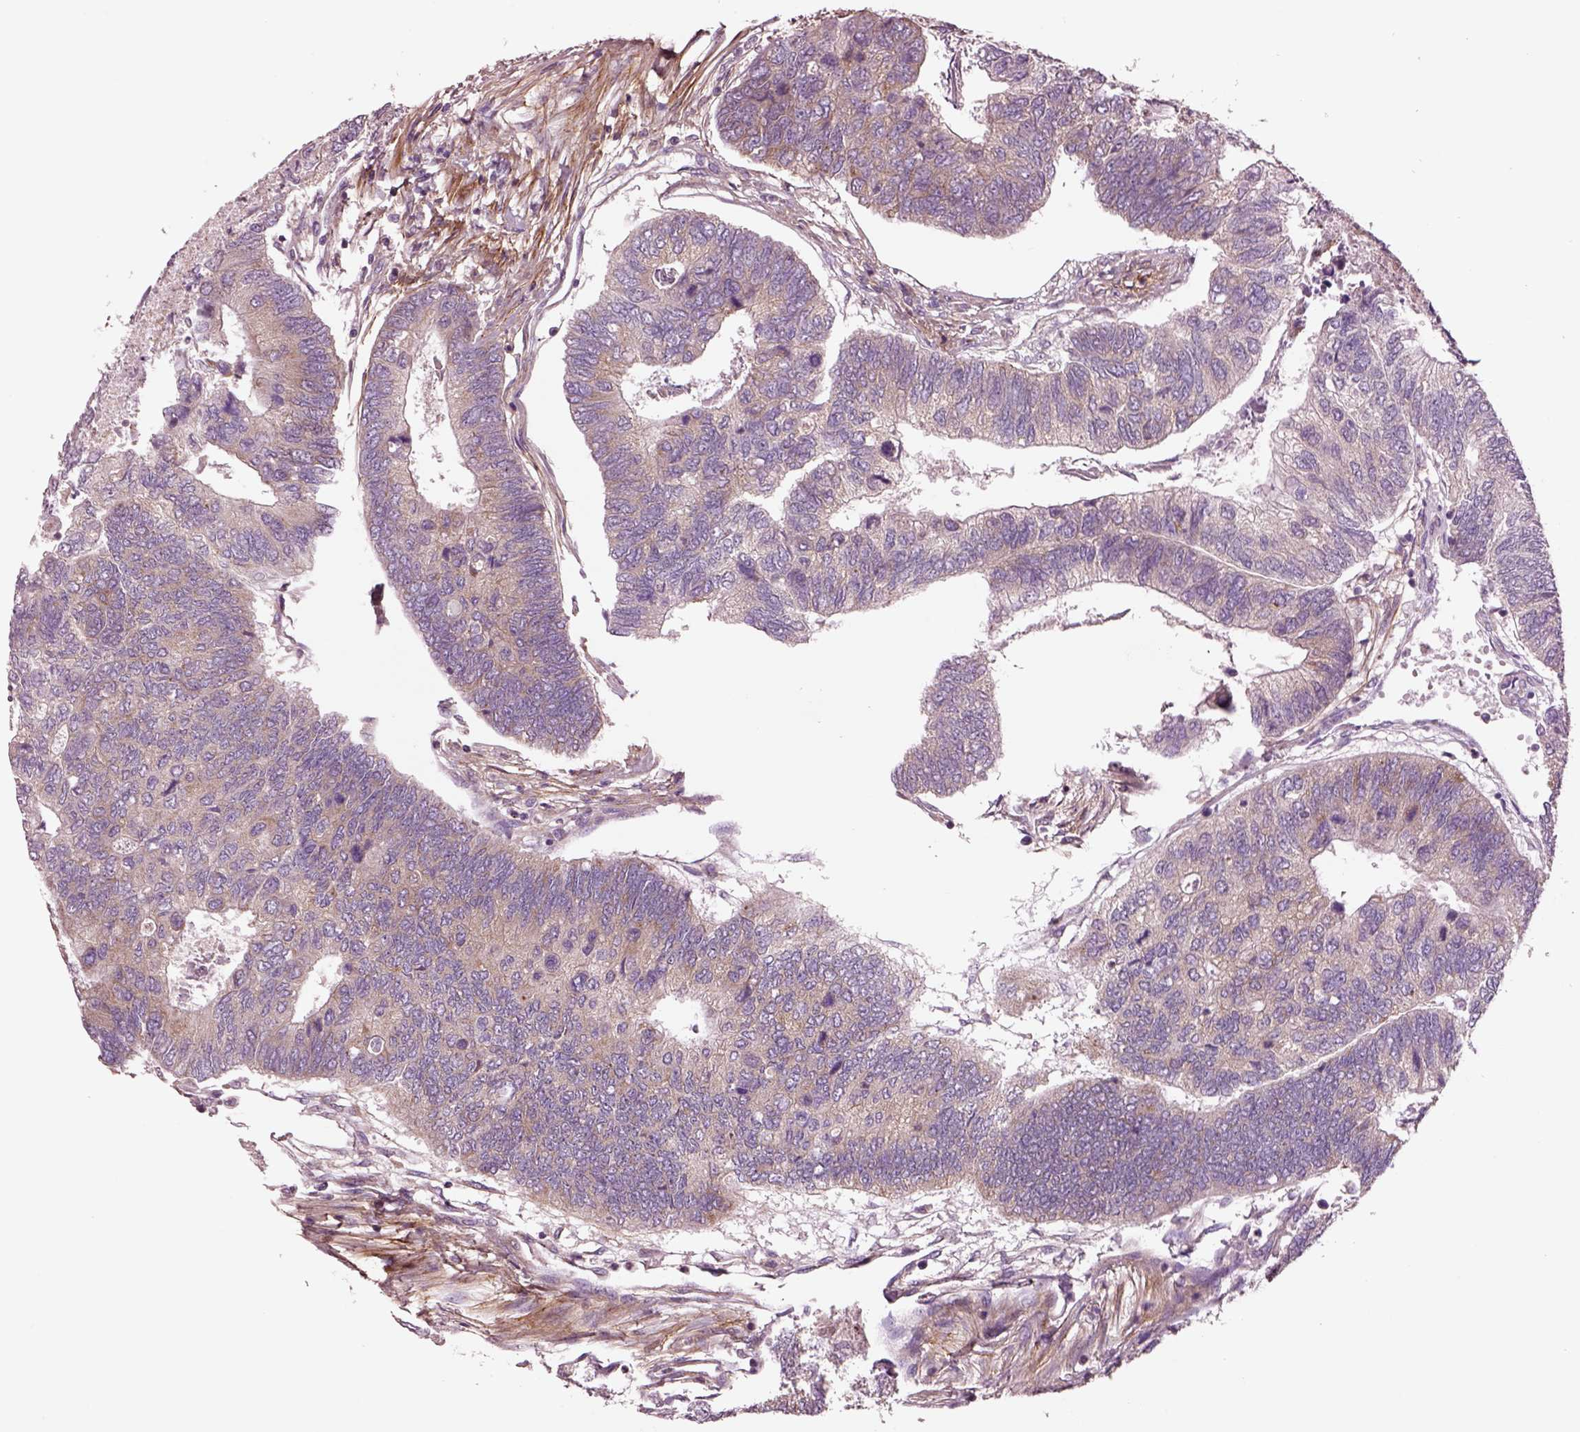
{"staining": {"intensity": "moderate", "quantity": "<25%", "location": "cytoplasmic/membranous"}, "tissue": "colorectal cancer", "cell_type": "Tumor cells", "image_type": "cancer", "snomed": [{"axis": "morphology", "description": "Adenocarcinoma, NOS"}, {"axis": "topography", "description": "Colon"}], "caption": "Immunohistochemical staining of colorectal cancer shows low levels of moderate cytoplasmic/membranous staining in approximately <25% of tumor cells. The staining was performed using DAB, with brown indicating positive protein expression. Nuclei are stained blue with hematoxylin.", "gene": "SEC23A", "patient": {"sex": "female", "age": 67}}